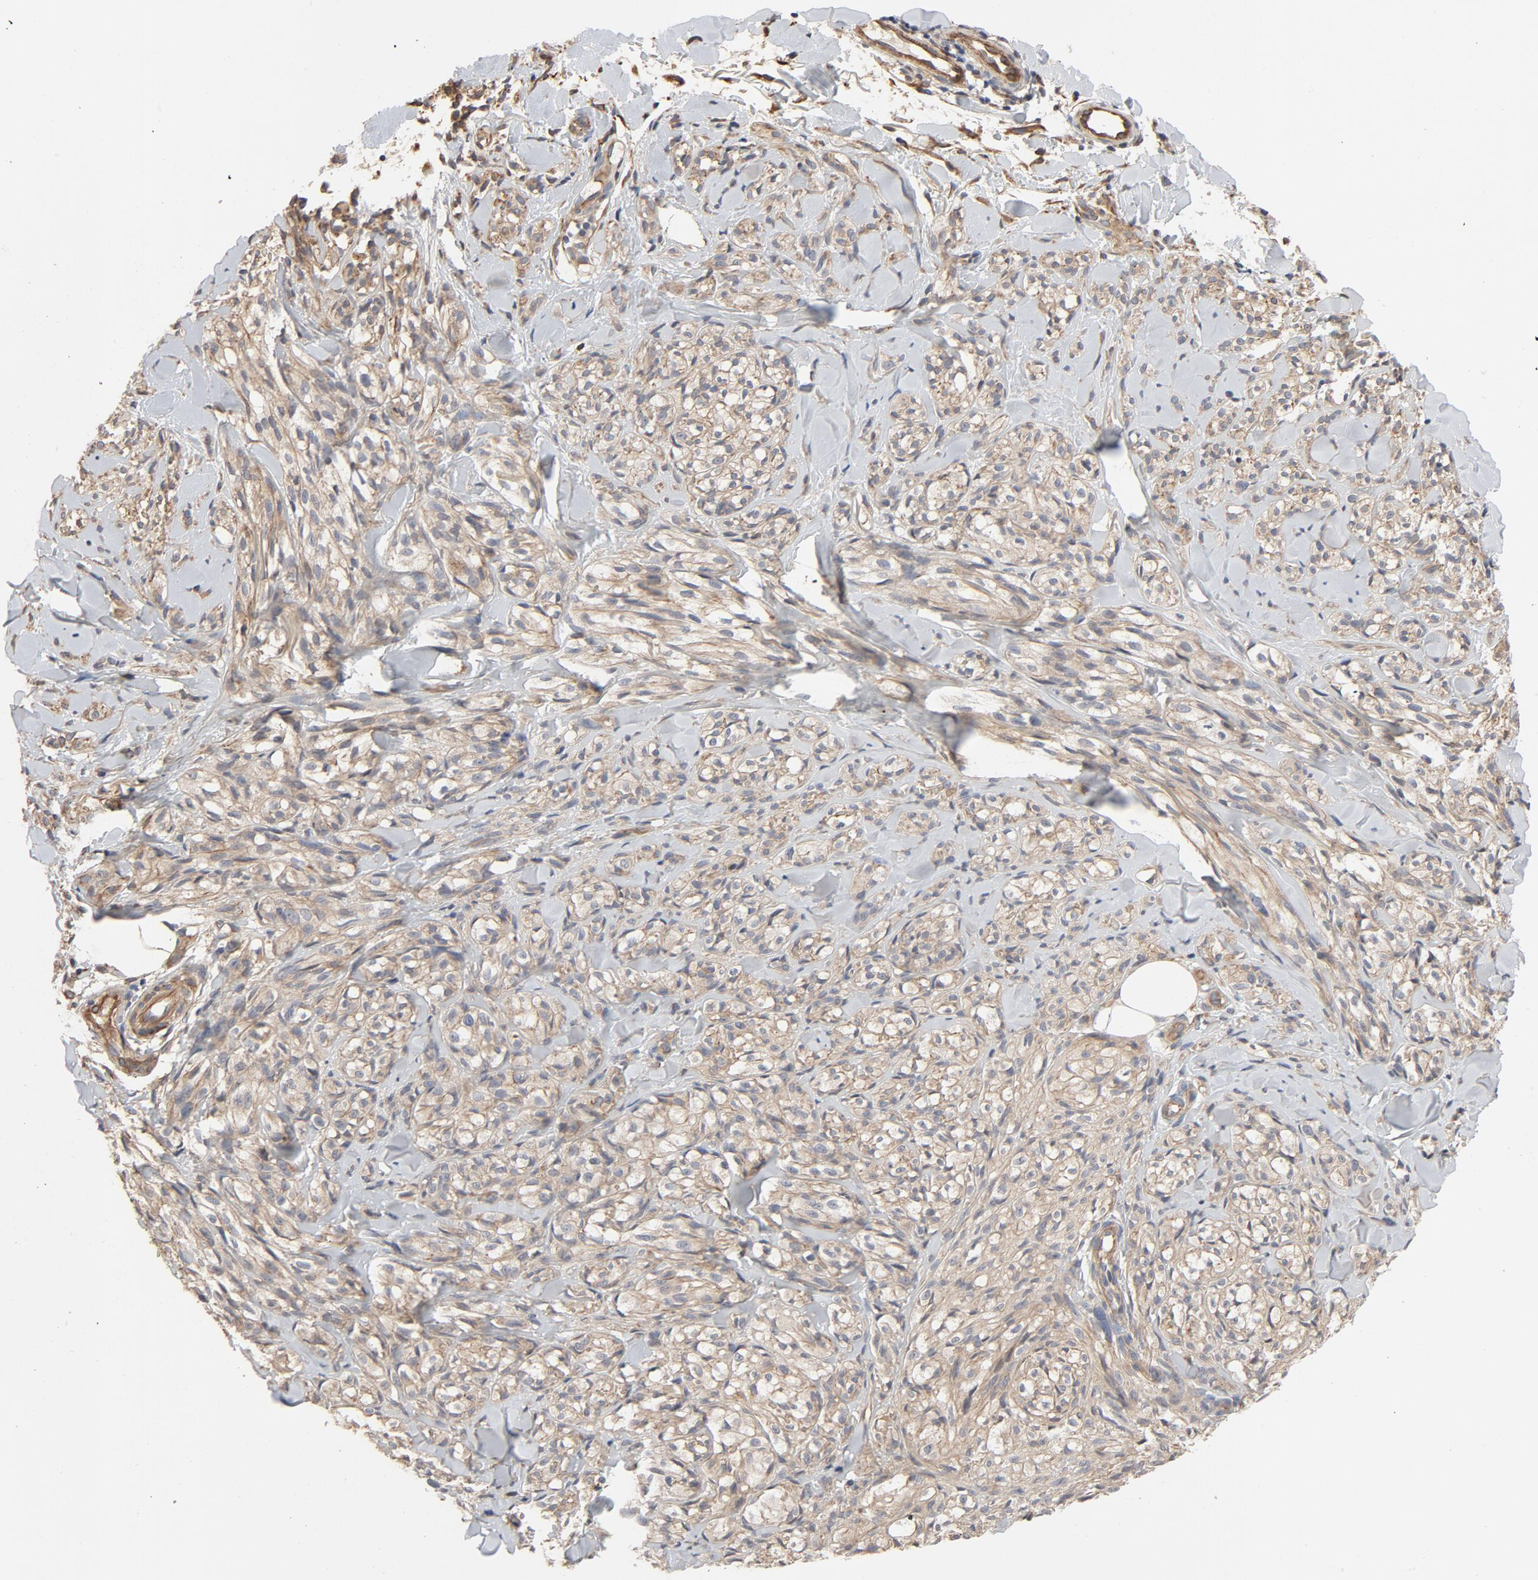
{"staining": {"intensity": "moderate", "quantity": ">75%", "location": "cytoplasmic/membranous"}, "tissue": "melanoma", "cell_type": "Tumor cells", "image_type": "cancer", "snomed": [{"axis": "morphology", "description": "Malignant melanoma, Metastatic site"}, {"axis": "topography", "description": "Skin"}], "caption": "There is medium levels of moderate cytoplasmic/membranous expression in tumor cells of melanoma, as demonstrated by immunohistochemical staining (brown color).", "gene": "TRIOBP", "patient": {"sex": "female", "age": 66}}